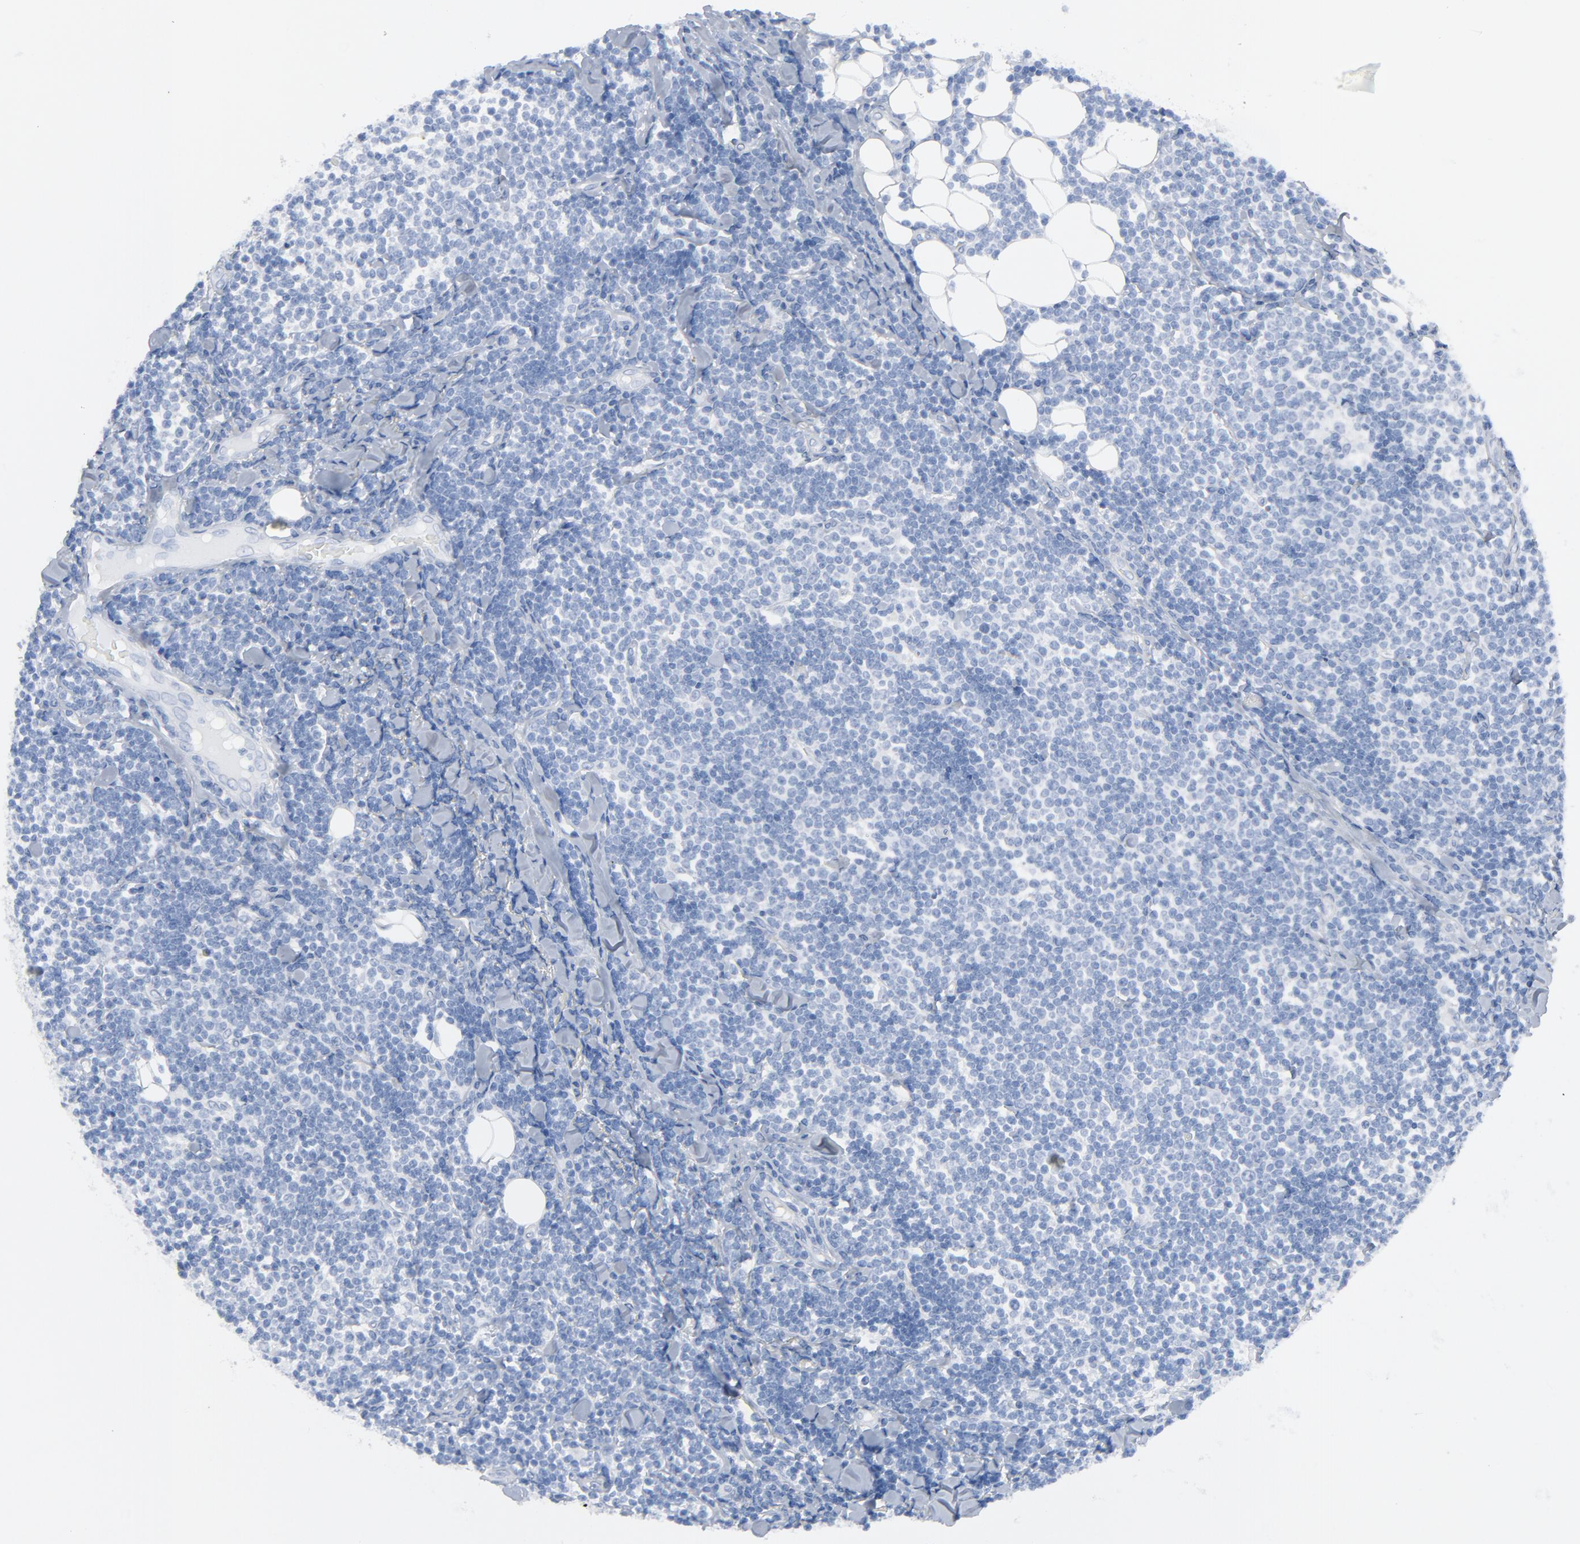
{"staining": {"intensity": "negative", "quantity": "none", "location": "none"}, "tissue": "lymphoma", "cell_type": "Tumor cells", "image_type": "cancer", "snomed": [{"axis": "morphology", "description": "Malignant lymphoma, non-Hodgkin's type, Low grade"}, {"axis": "topography", "description": "Soft tissue"}], "caption": "IHC histopathology image of low-grade malignant lymphoma, non-Hodgkin's type stained for a protein (brown), which exhibits no positivity in tumor cells.", "gene": "C14orf119", "patient": {"sex": "male", "age": 92}}